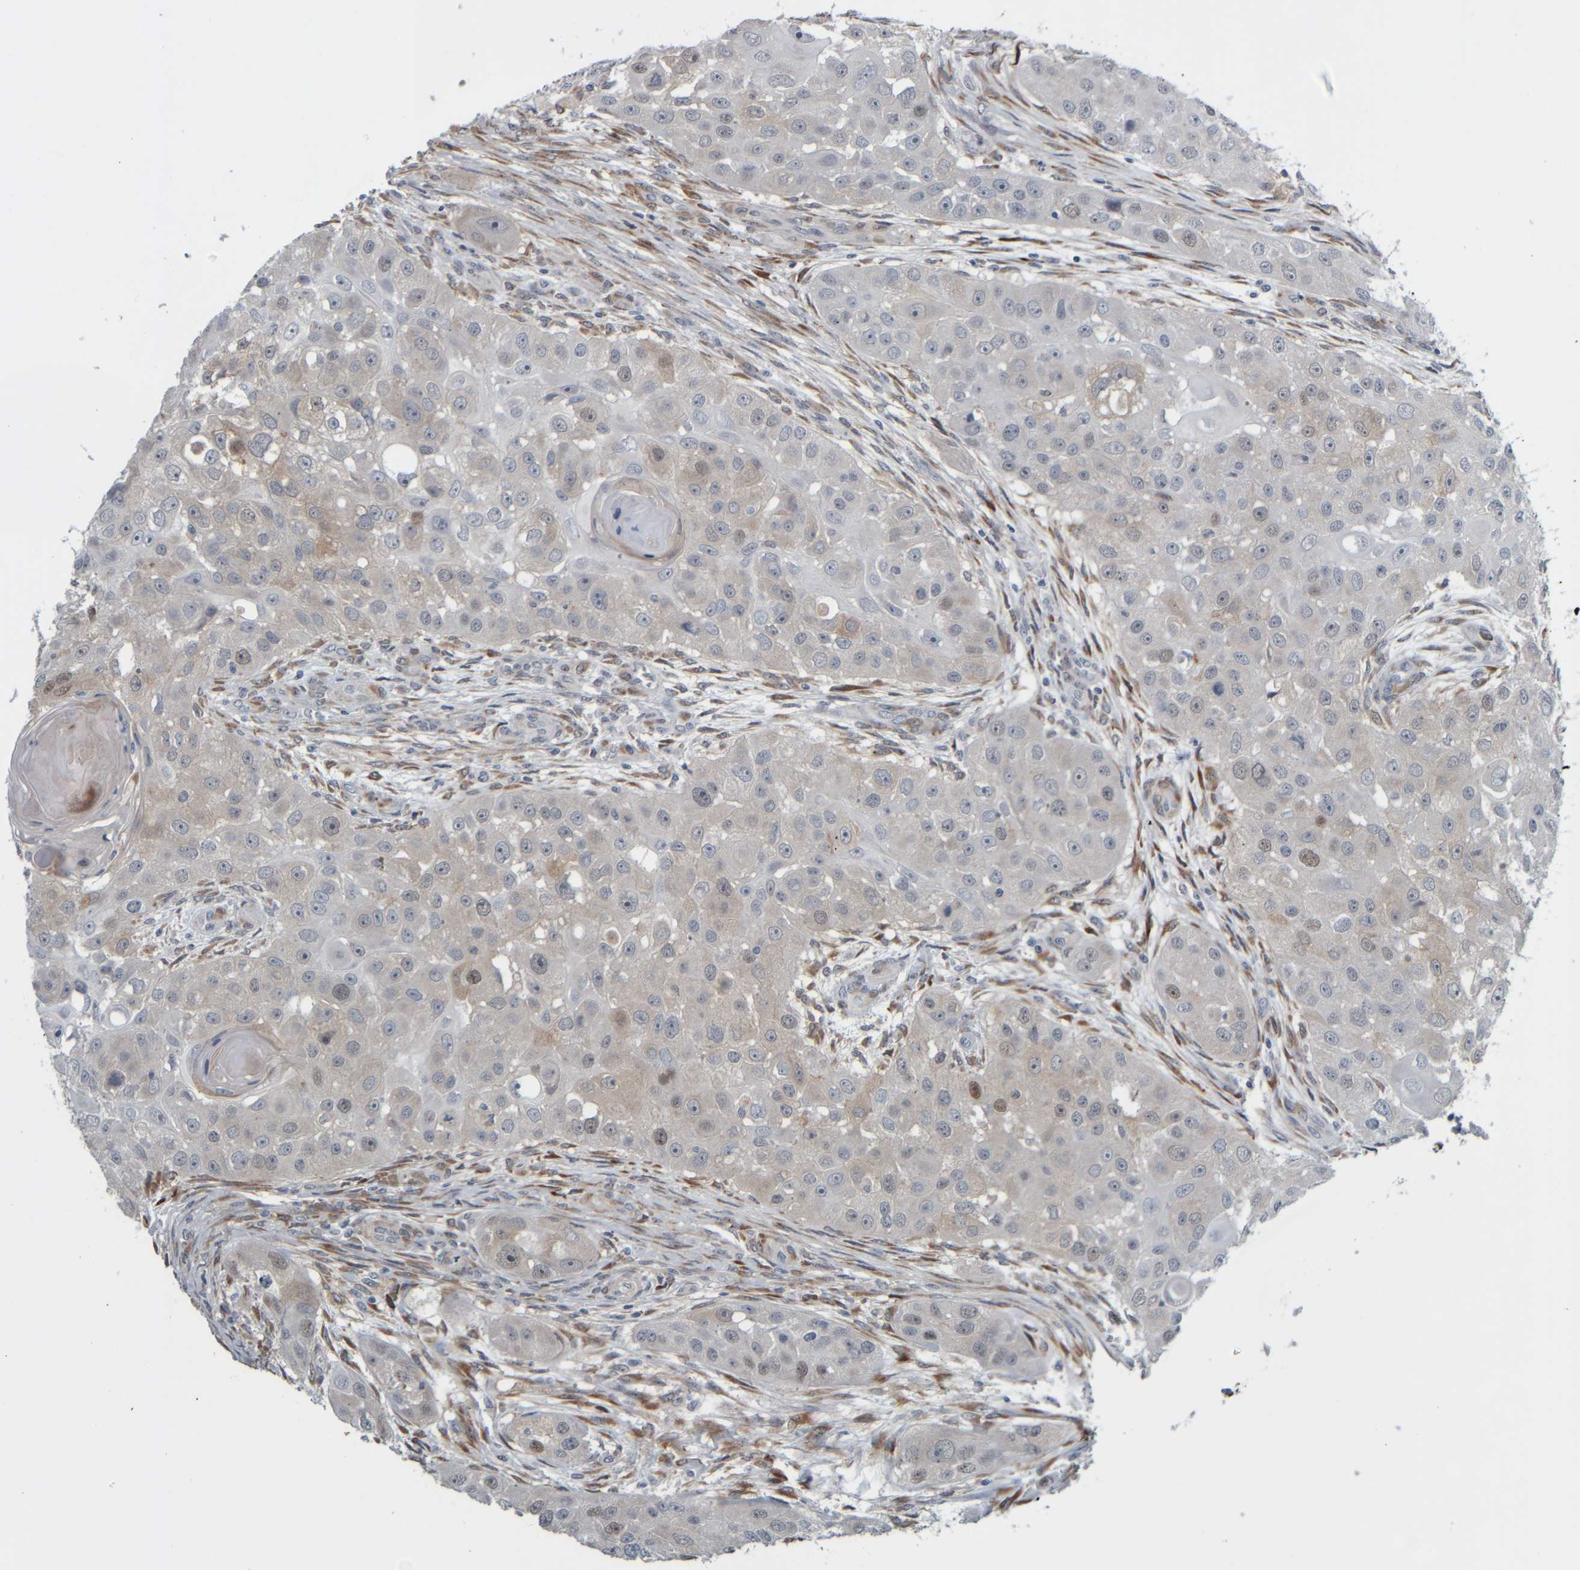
{"staining": {"intensity": "weak", "quantity": "<25%", "location": "nuclear"}, "tissue": "head and neck cancer", "cell_type": "Tumor cells", "image_type": "cancer", "snomed": [{"axis": "morphology", "description": "Normal tissue, NOS"}, {"axis": "morphology", "description": "Squamous cell carcinoma, NOS"}, {"axis": "topography", "description": "Skeletal muscle"}, {"axis": "topography", "description": "Head-Neck"}], "caption": "This photomicrograph is of head and neck cancer (squamous cell carcinoma) stained with immunohistochemistry to label a protein in brown with the nuclei are counter-stained blue. There is no staining in tumor cells.", "gene": "COL14A1", "patient": {"sex": "male", "age": 51}}